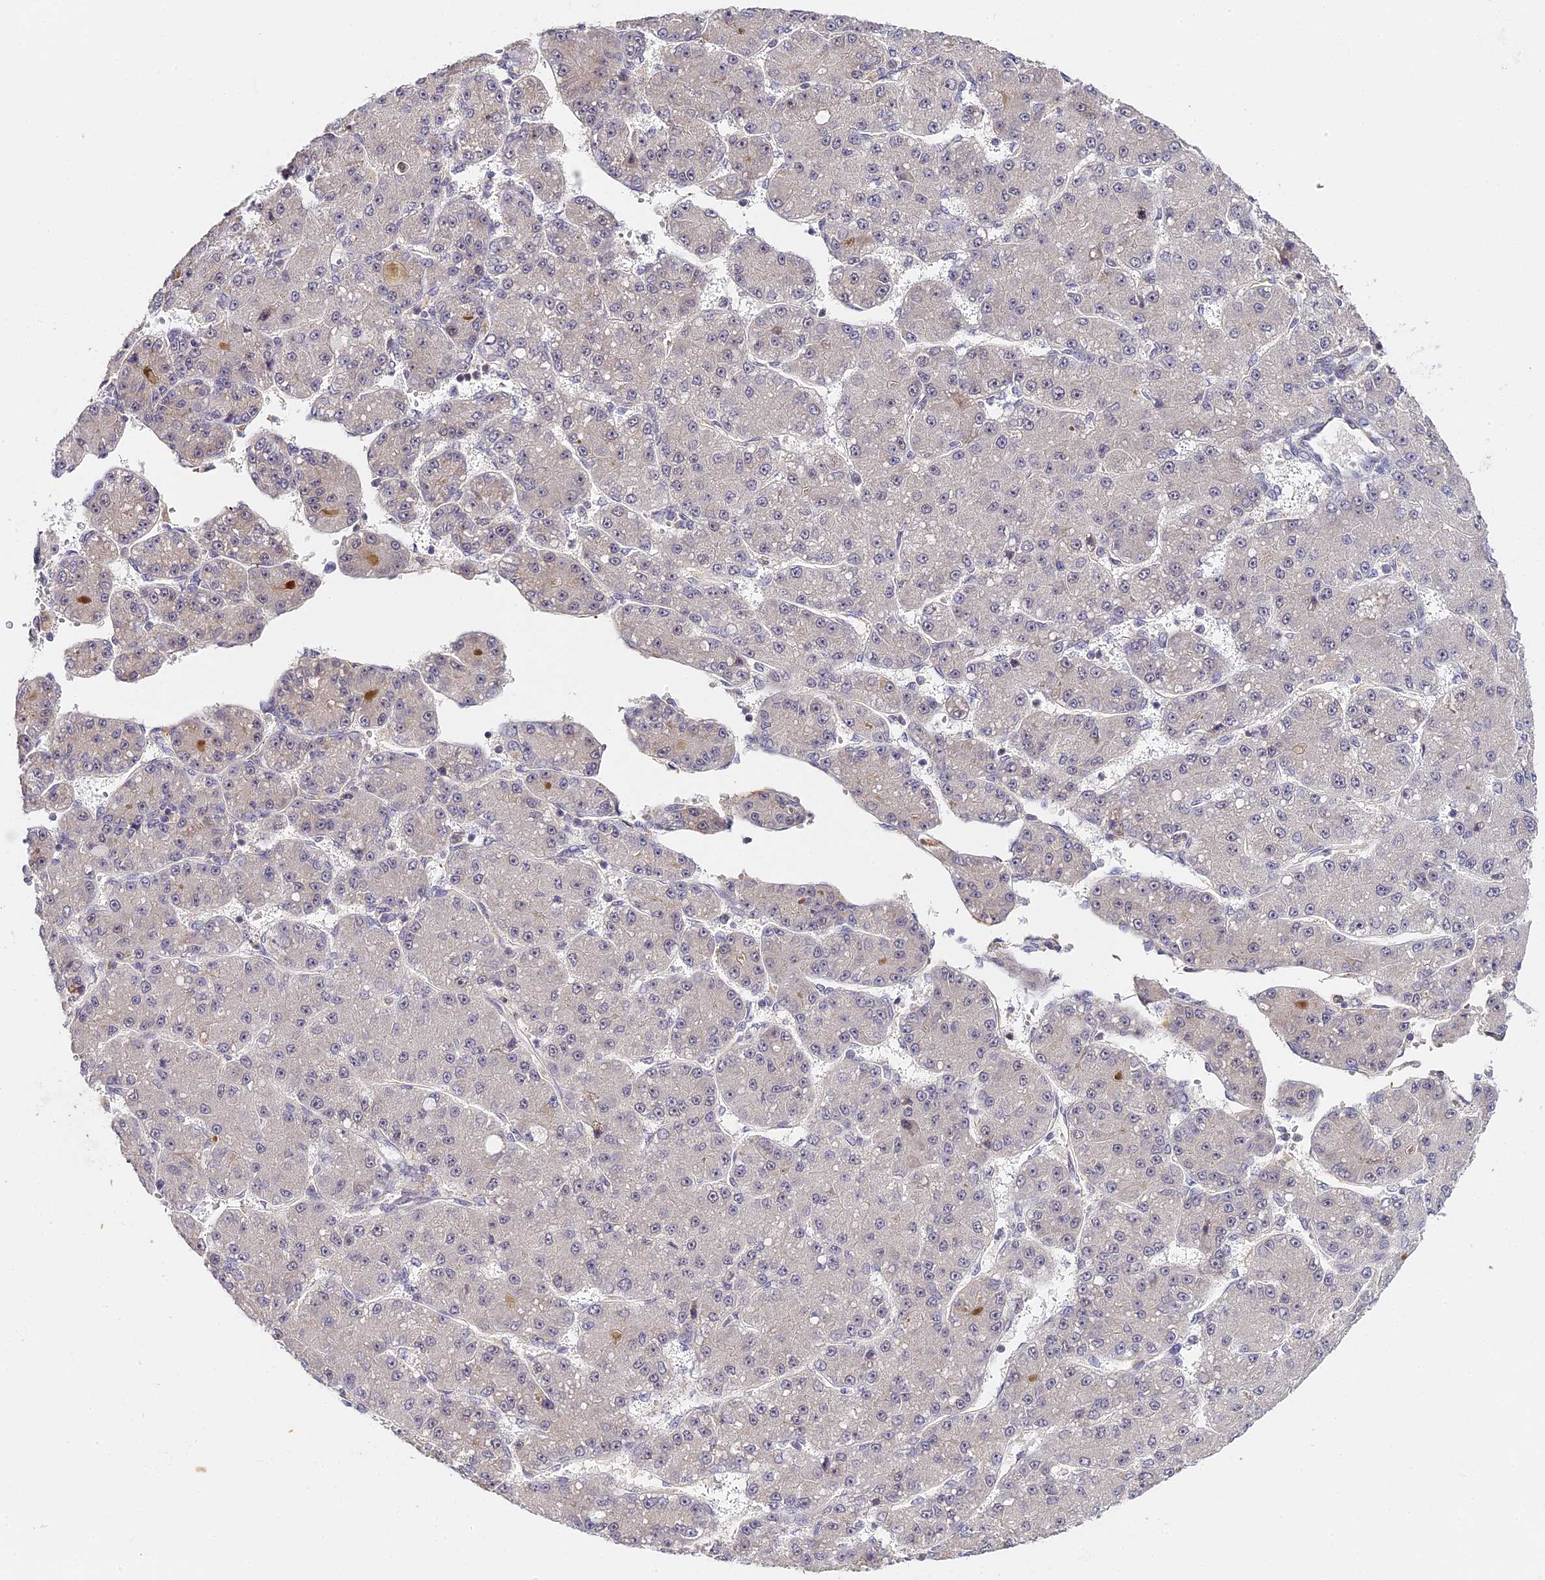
{"staining": {"intensity": "negative", "quantity": "none", "location": "none"}, "tissue": "liver cancer", "cell_type": "Tumor cells", "image_type": "cancer", "snomed": [{"axis": "morphology", "description": "Carcinoma, Hepatocellular, NOS"}, {"axis": "topography", "description": "Liver"}], "caption": "There is no significant positivity in tumor cells of hepatocellular carcinoma (liver).", "gene": "IMPACT", "patient": {"sex": "male", "age": 67}}